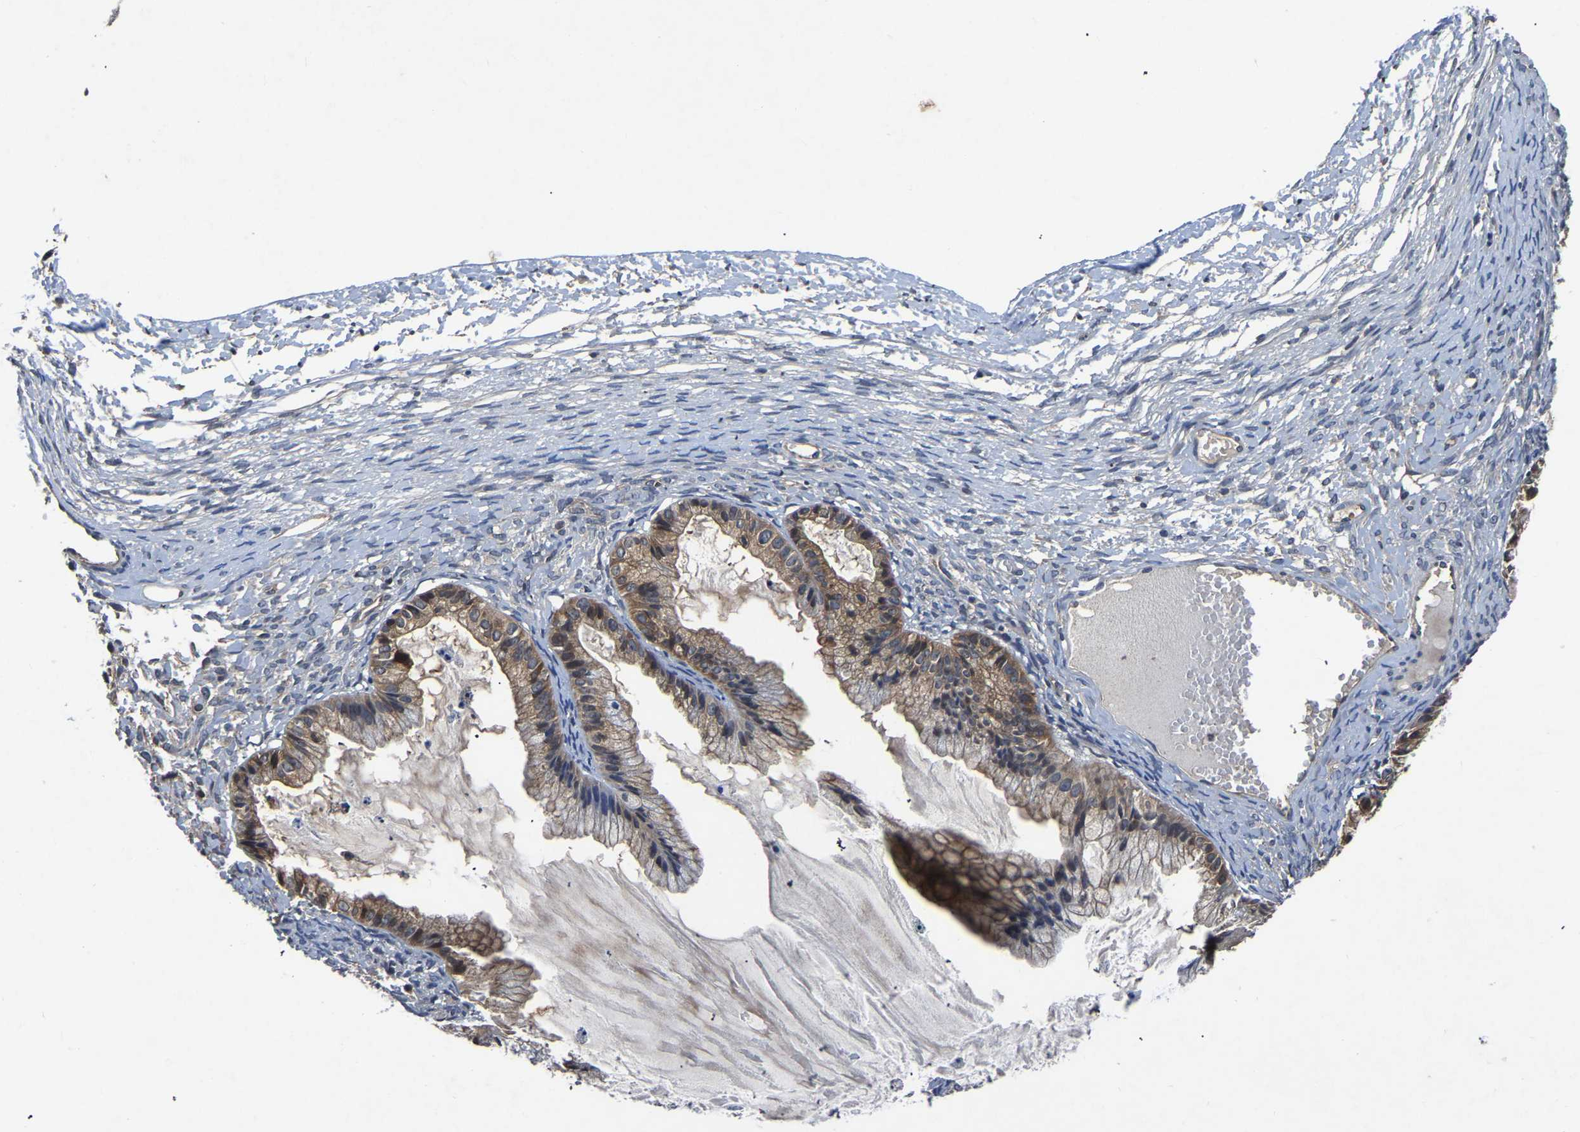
{"staining": {"intensity": "moderate", "quantity": ">75%", "location": "cytoplasmic/membranous"}, "tissue": "ovarian cancer", "cell_type": "Tumor cells", "image_type": "cancer", "snomed": [{"axis": "morphology", "description": "Cystadenocarcinoma, mucinous, NOS"}, {"axis": "topography", "description": "Ovary"}], "caption": "Protein staining of mucinous cystadenocarcinoma (ovarian) tissue demonstrates moderate cytoplasmic/membranous positivity in about >75% of tumor cells.", "gene": "FGD5", "patient": {"sex": "female", "age": 57}}